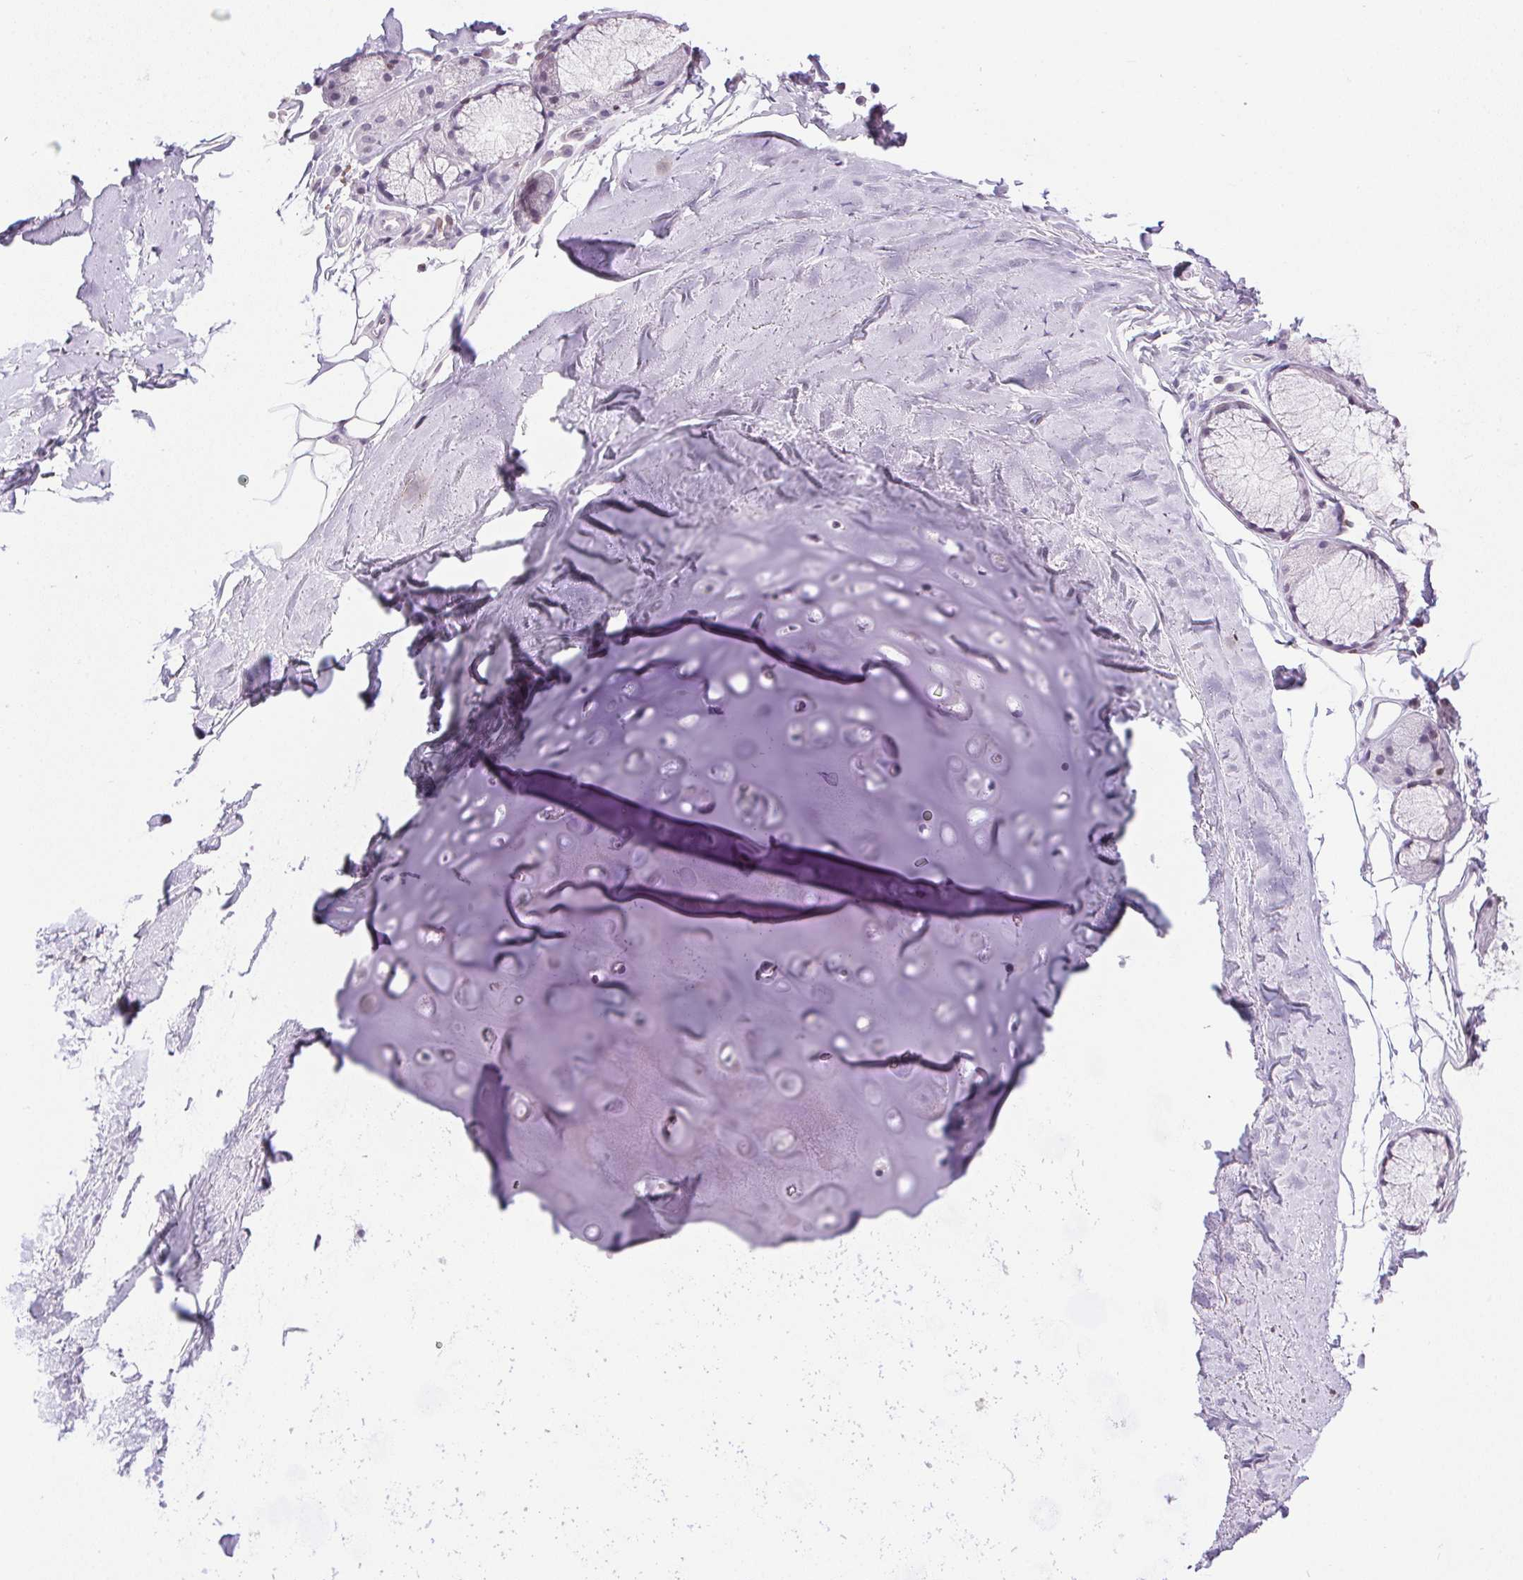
{"staining": {"intensity": "negative", "quantity": "none", "location": "none"}, "tissue": "adipose tissue", "cell_type": "Adipocytes", "image_type": "normal", "snomed": [{"axis": "morphology", "description": "Normal tissue, NOS"}, {"axis": "topography", "description": "Cartilage tissue"}, {"axis": "topography", "description": "Bronchus"}], "caption": "Adipocytes are negative for brown protein staining in benign adipose tissue. (Stains: DAB (3,3'-diaminobenzidine) immunohistochemistry (IHC) with hematoxylin counter stain, Microscopy: brightfield microscopy at high magnification).", "gene": "PRL", "patient": {"sex": "female", "age": 79}}